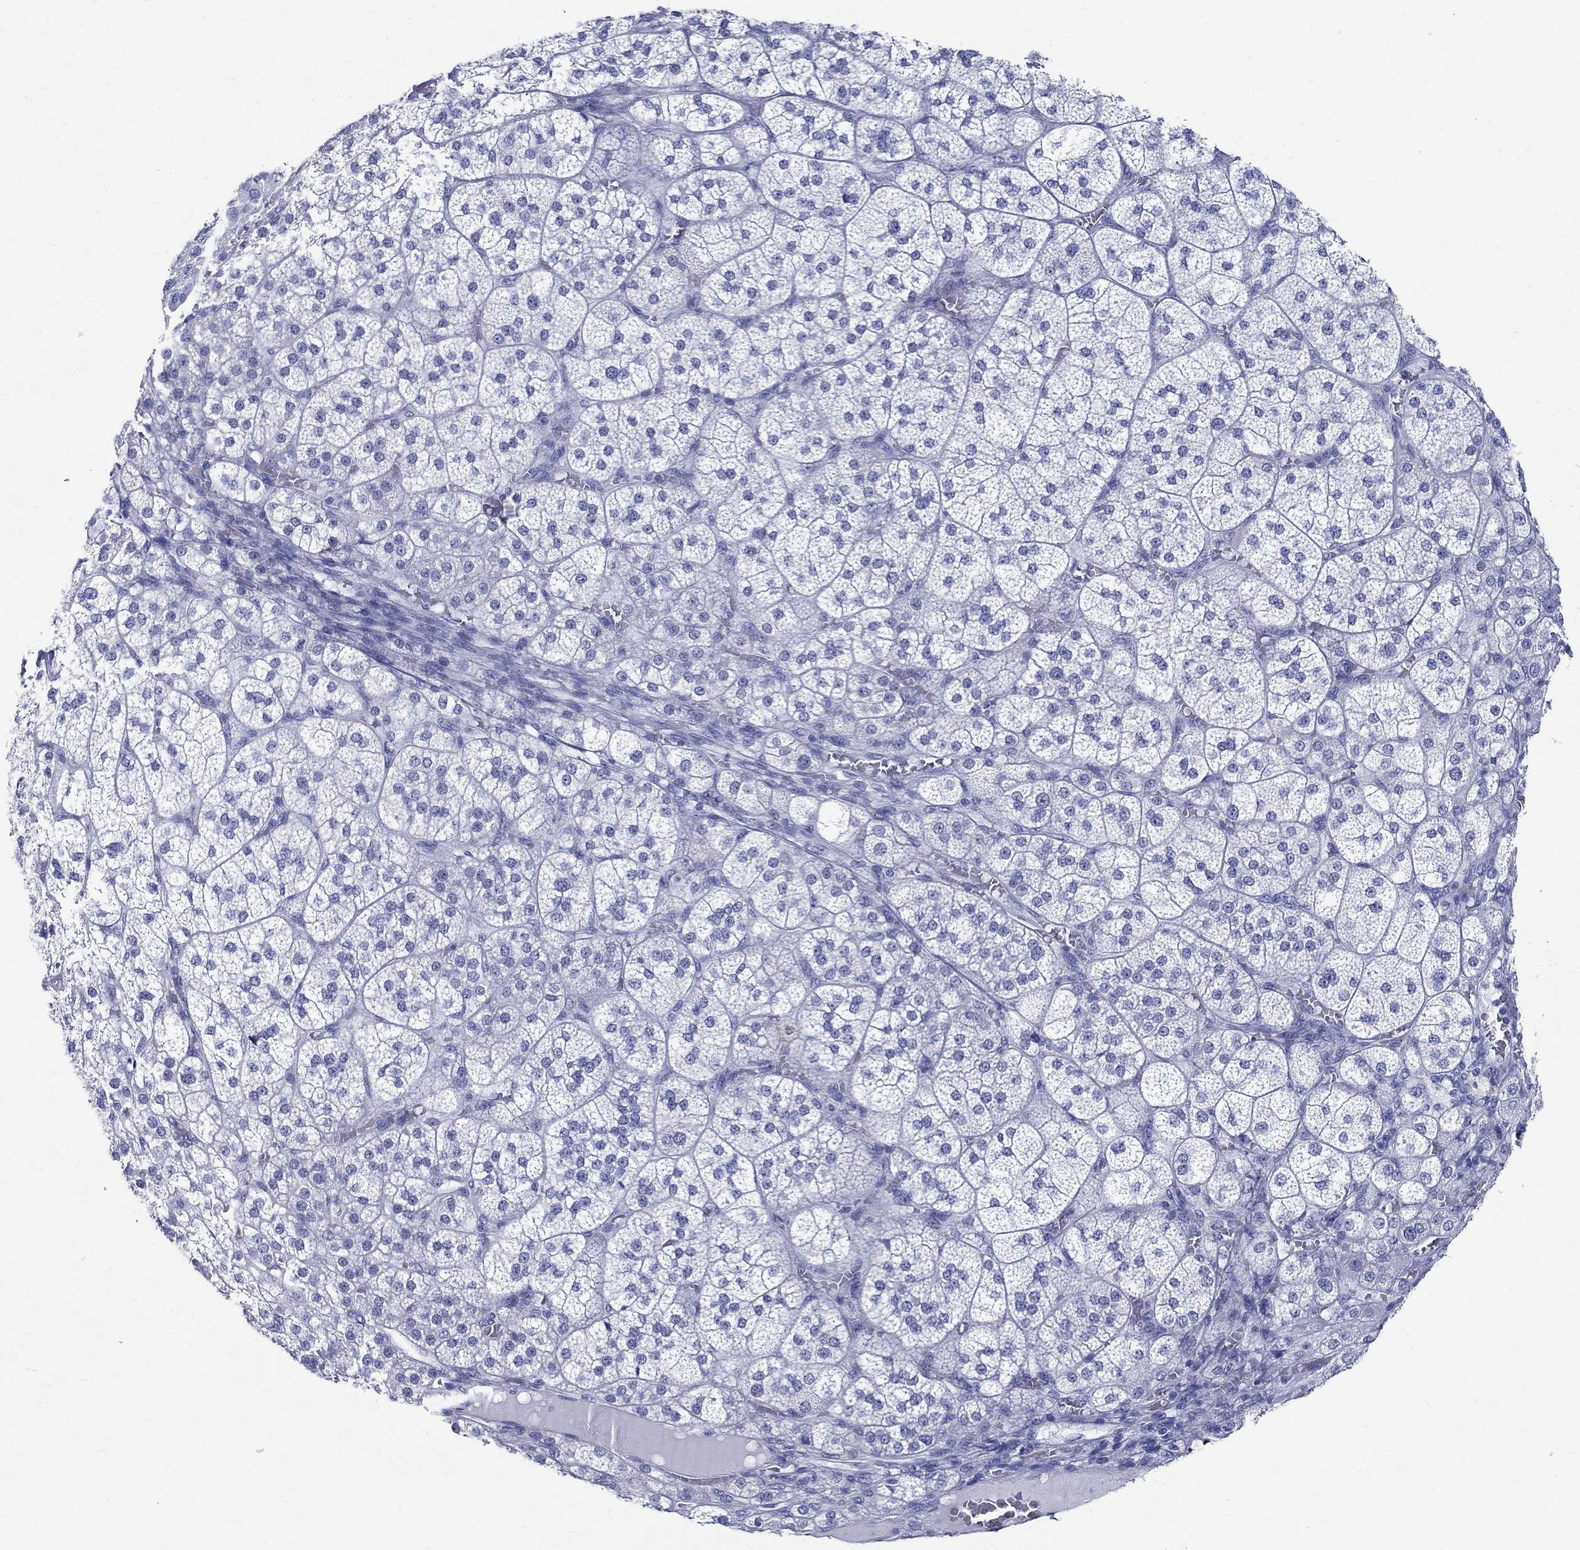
{"staining": {"intensity": "negative", "quantity": "none", "location": "none"}, "tissue": "adrenal gland", "cell_type": "Glandular cells", "image_type": "normal", "snomed": [{"axis": "morphology", "description": "Normal tissue, NOS"}, {"axis": "topography", "description": "Adrenal gland"}], "caption": "This is an immunohistochemistry (IHC) histopathology image of normal human adrenal gland. There is no staining in glandular cells.", "gene": "BSPRY", "patient": {"sex": "female", "age": 60}}